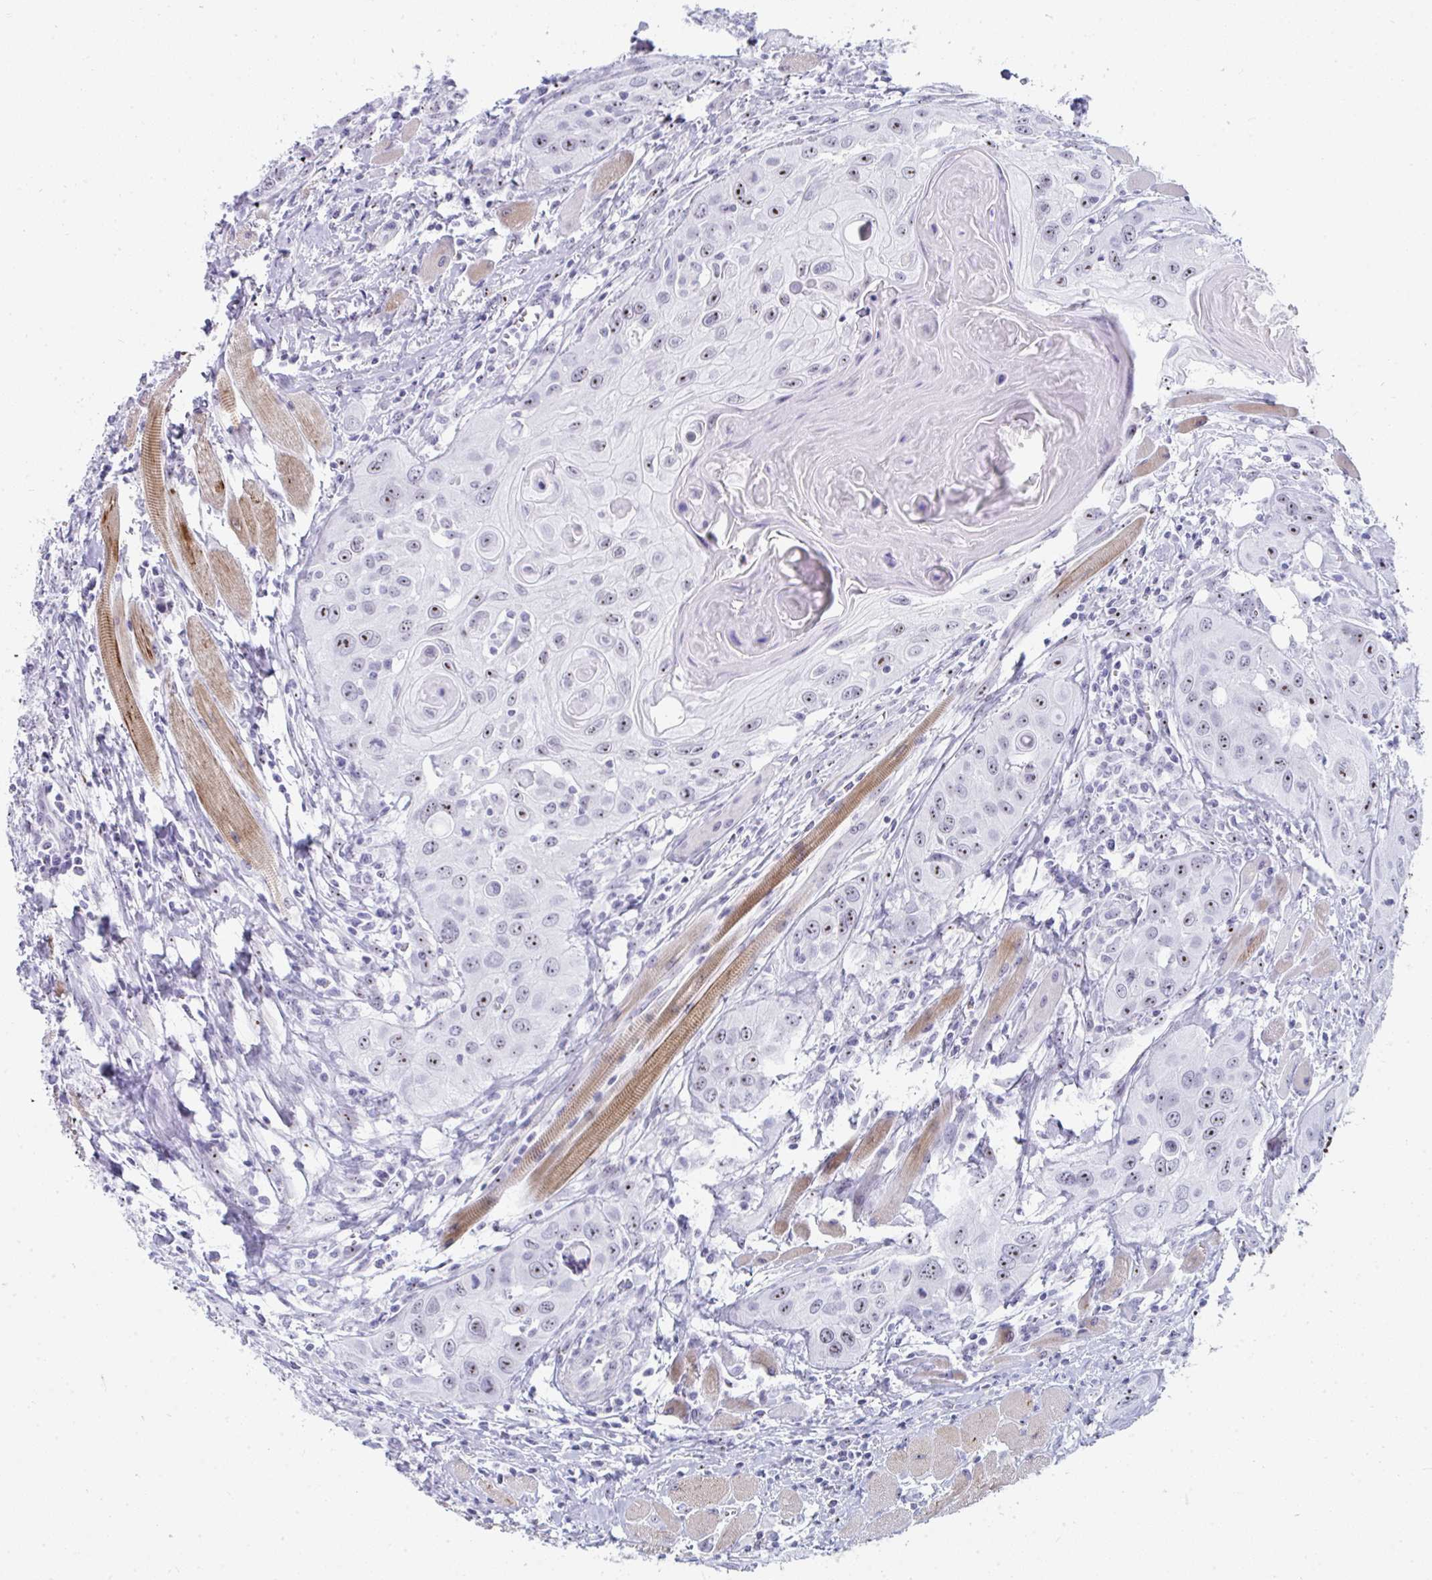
{"staining": {"intensity": "moderate", "quantity": ">75%", "location": "nuclear"}, "tissue": "head and neck cancer", "cell_type": "Tumor cells", "image_type": "cancer", "snomed": [{"axis": "morphology", "description": "Squamous cell carcinoma, NOS"}, {"axis": "topography", "description": "Oral tissue"}, {"axis": "topography", "description": "Head-Neck"}], "caption": "This histopathology image displays immunohistochemistry (IHC) staining of human squamous cell carcinoma (head and neck), with medium moderate nuclear staining in approximately >75% of tumor cells.", "gene": "NOP10", "patient": {"sex": "male", "age": 58}}